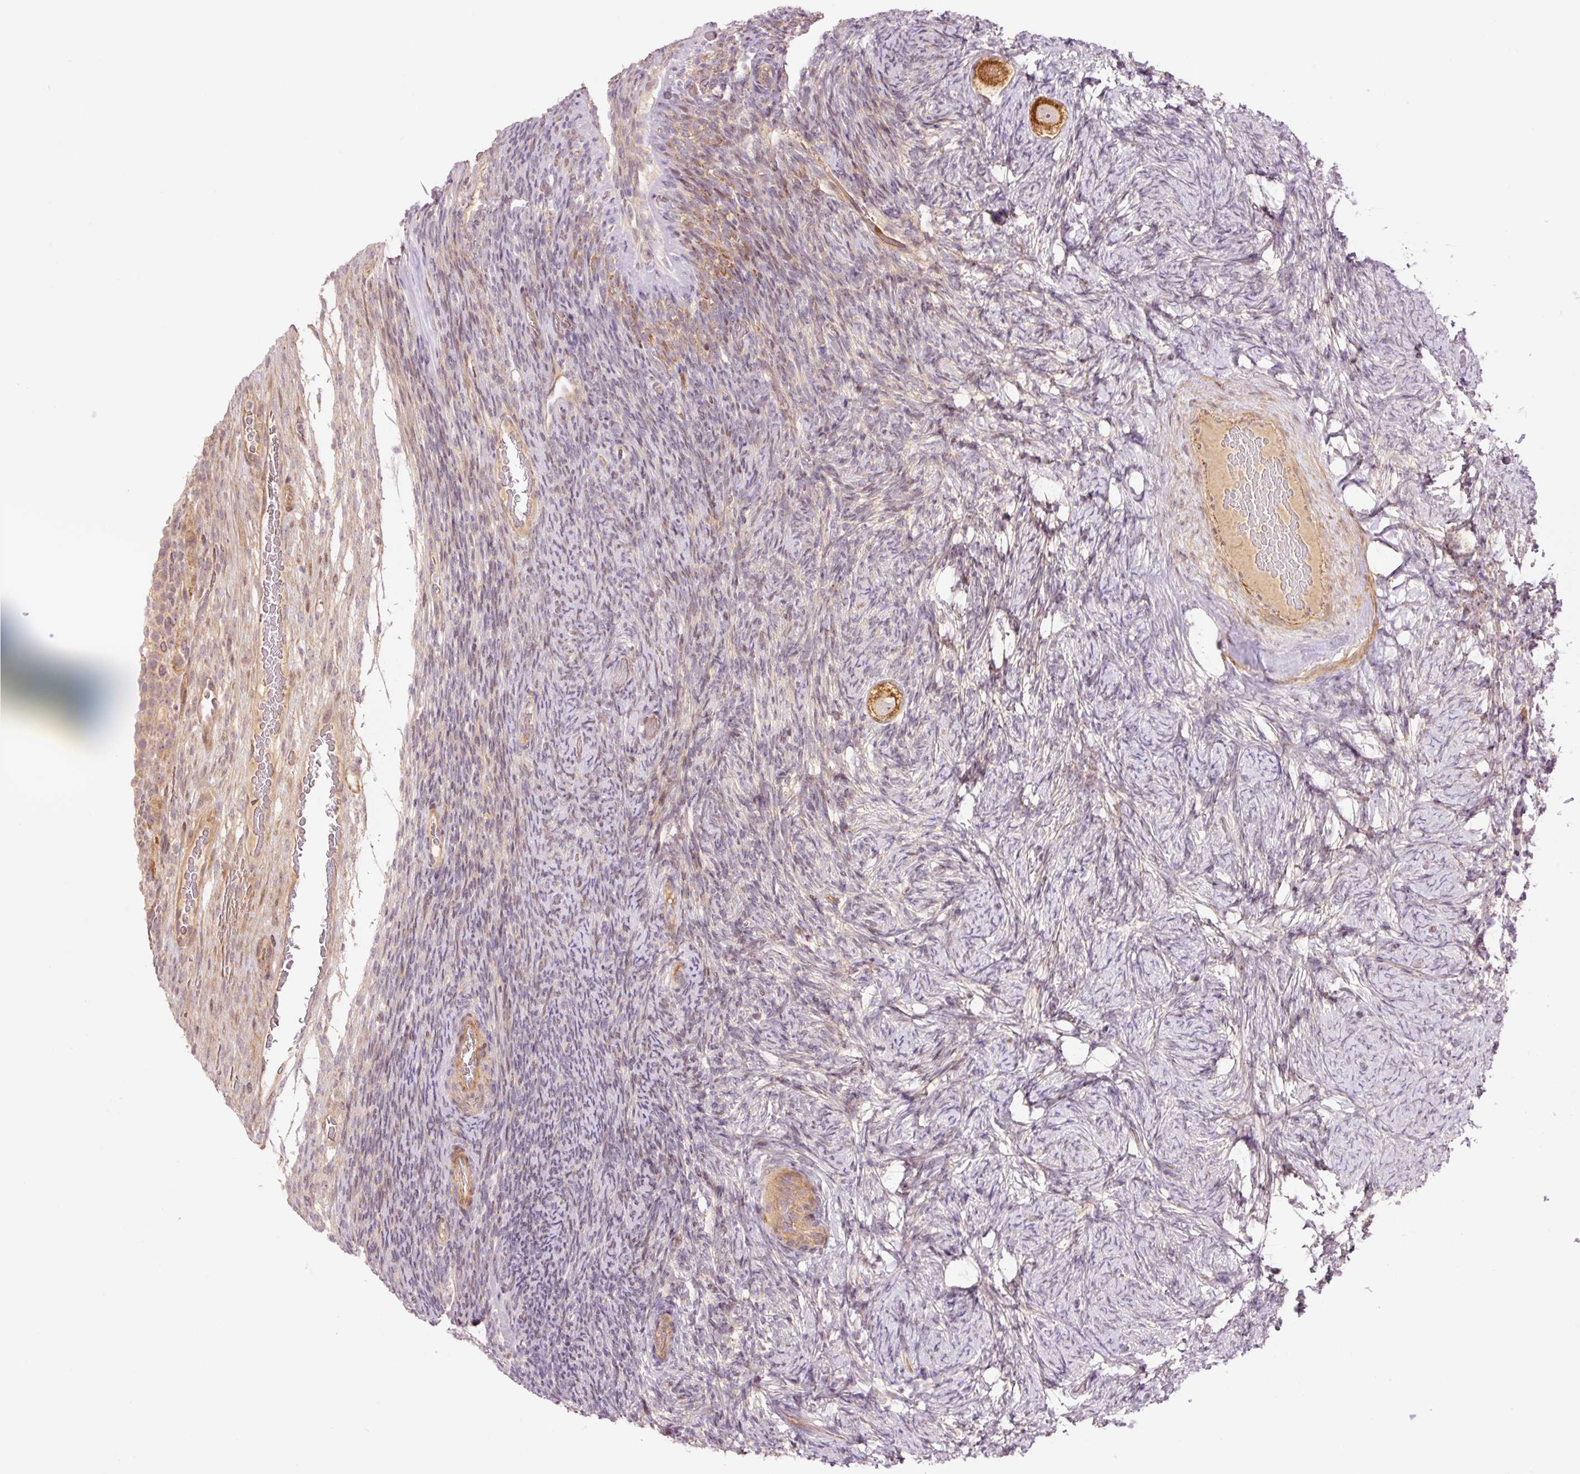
{"staining": {"intensity": "strong", "quantity": ">75%", "location": "cytoplasmic/membranous"}, "tissue": "ovary", "cell_type": "Follicle cells", "image_type": "normal", "snomed": [{"axis": "morphology", "description": "Normal tissue, NOS"}, {"axis": "topography", "description": "Ovary"}], "caption": "IHC histopathology image of unremarkable human ovary stained for a protein (brown), which exhibits high levels of strong cytoplasmic/membranous staining in approximately >75% of follicle cells.", "gene": "SLC29A3", "patient": {"sex": "female", "age": 34}}